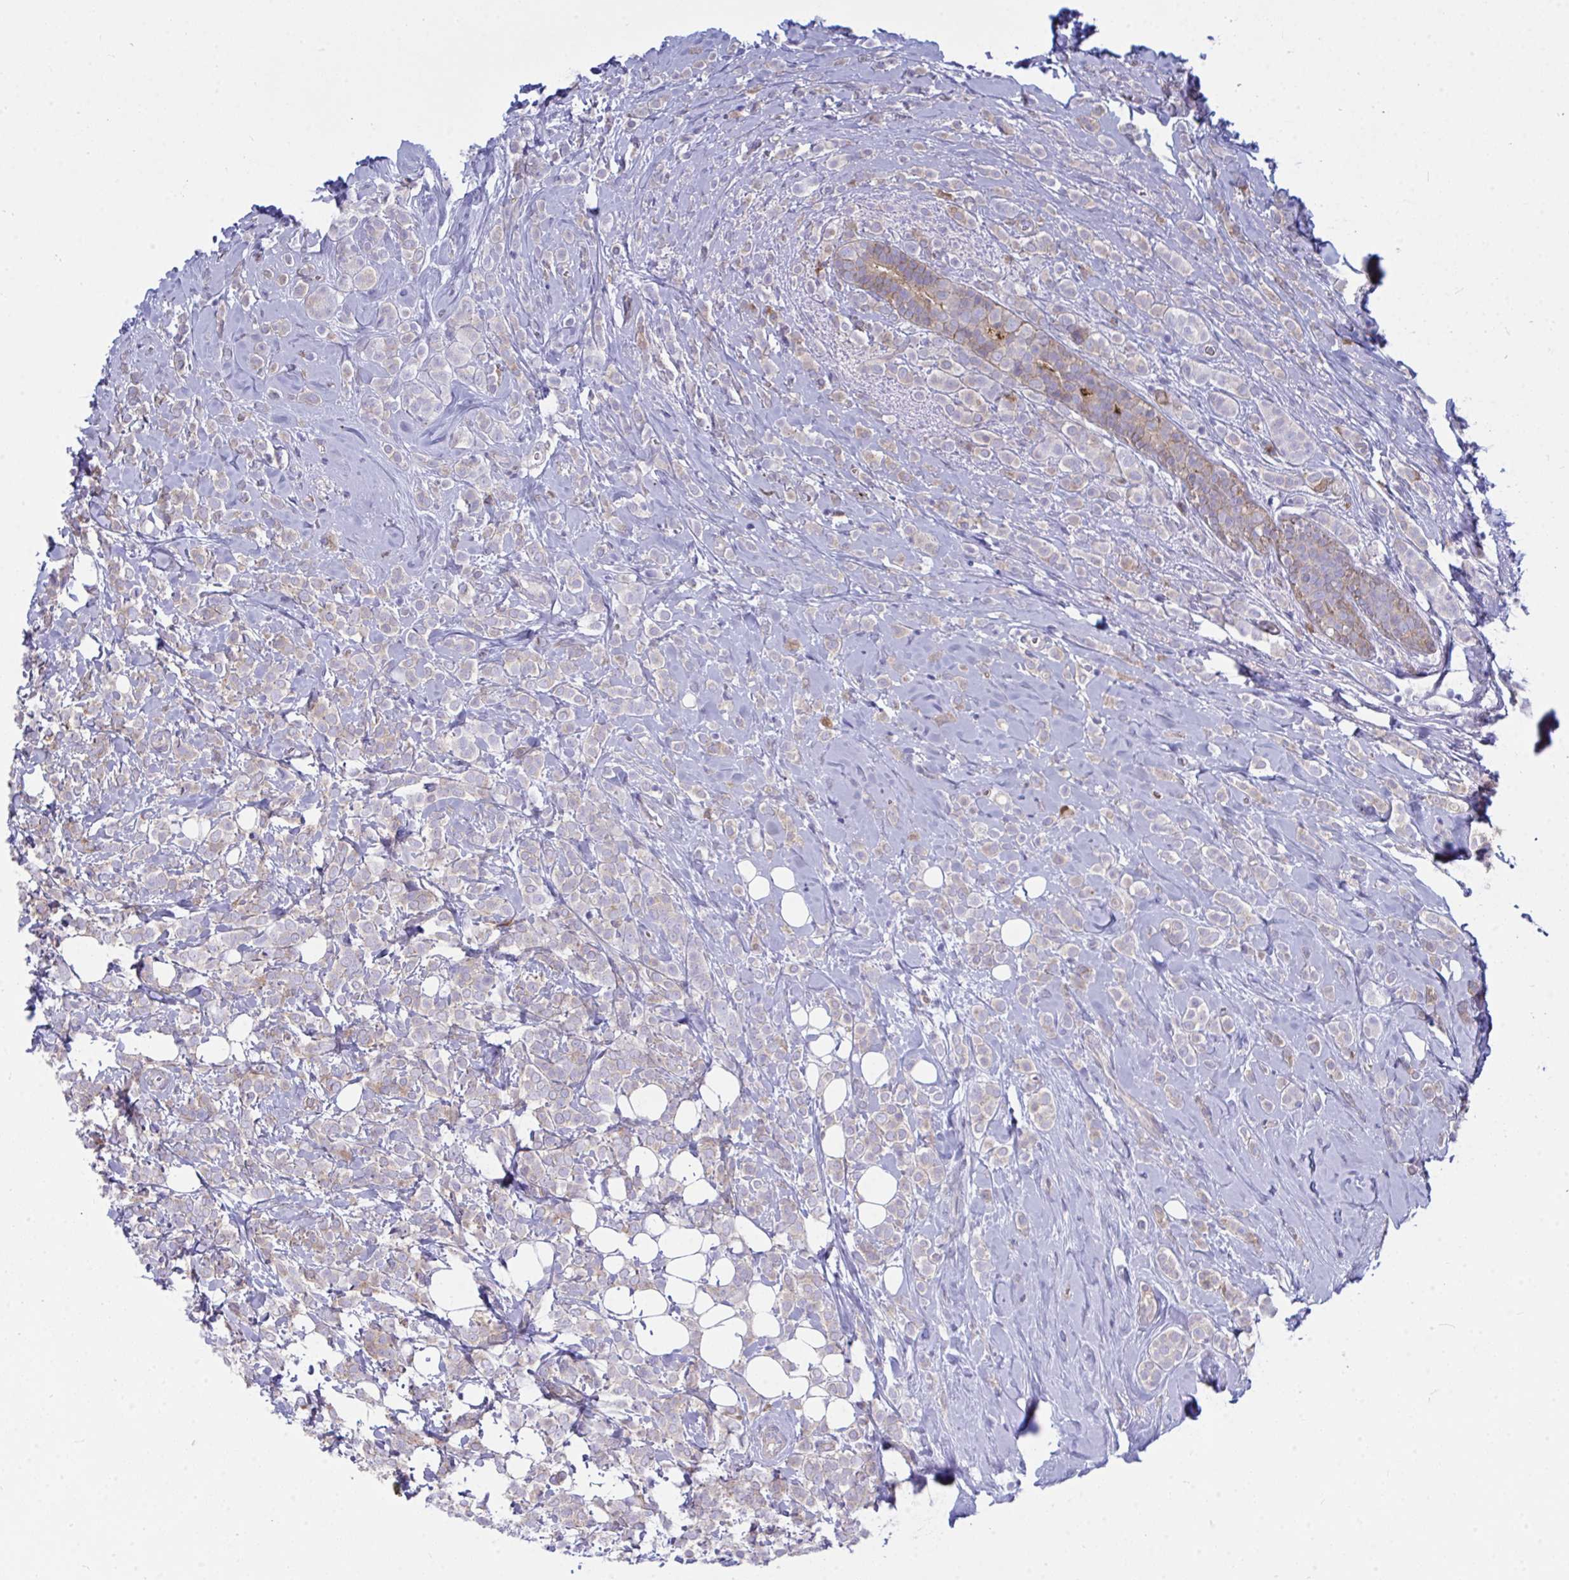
{"staining": {"intensity": "weak", "quantity": "<25%", "location": "cytoplasmic/membranous"}, "tissue": "breast cancer", "cell_type": "Tumor cells", "image_type": "cancer", "snomed": [{"axis": "morphology", "description": "Lobular carcinoma"}, {"axis": "topography", "description": "Breast"}], "caption": "Breast lobular carcinoma stained for a protein using immunohistochemistry (IHC) displays no positivity tumor cells.", "gene": "GAB1", "patient": {"sex": "female", "age": 49}}